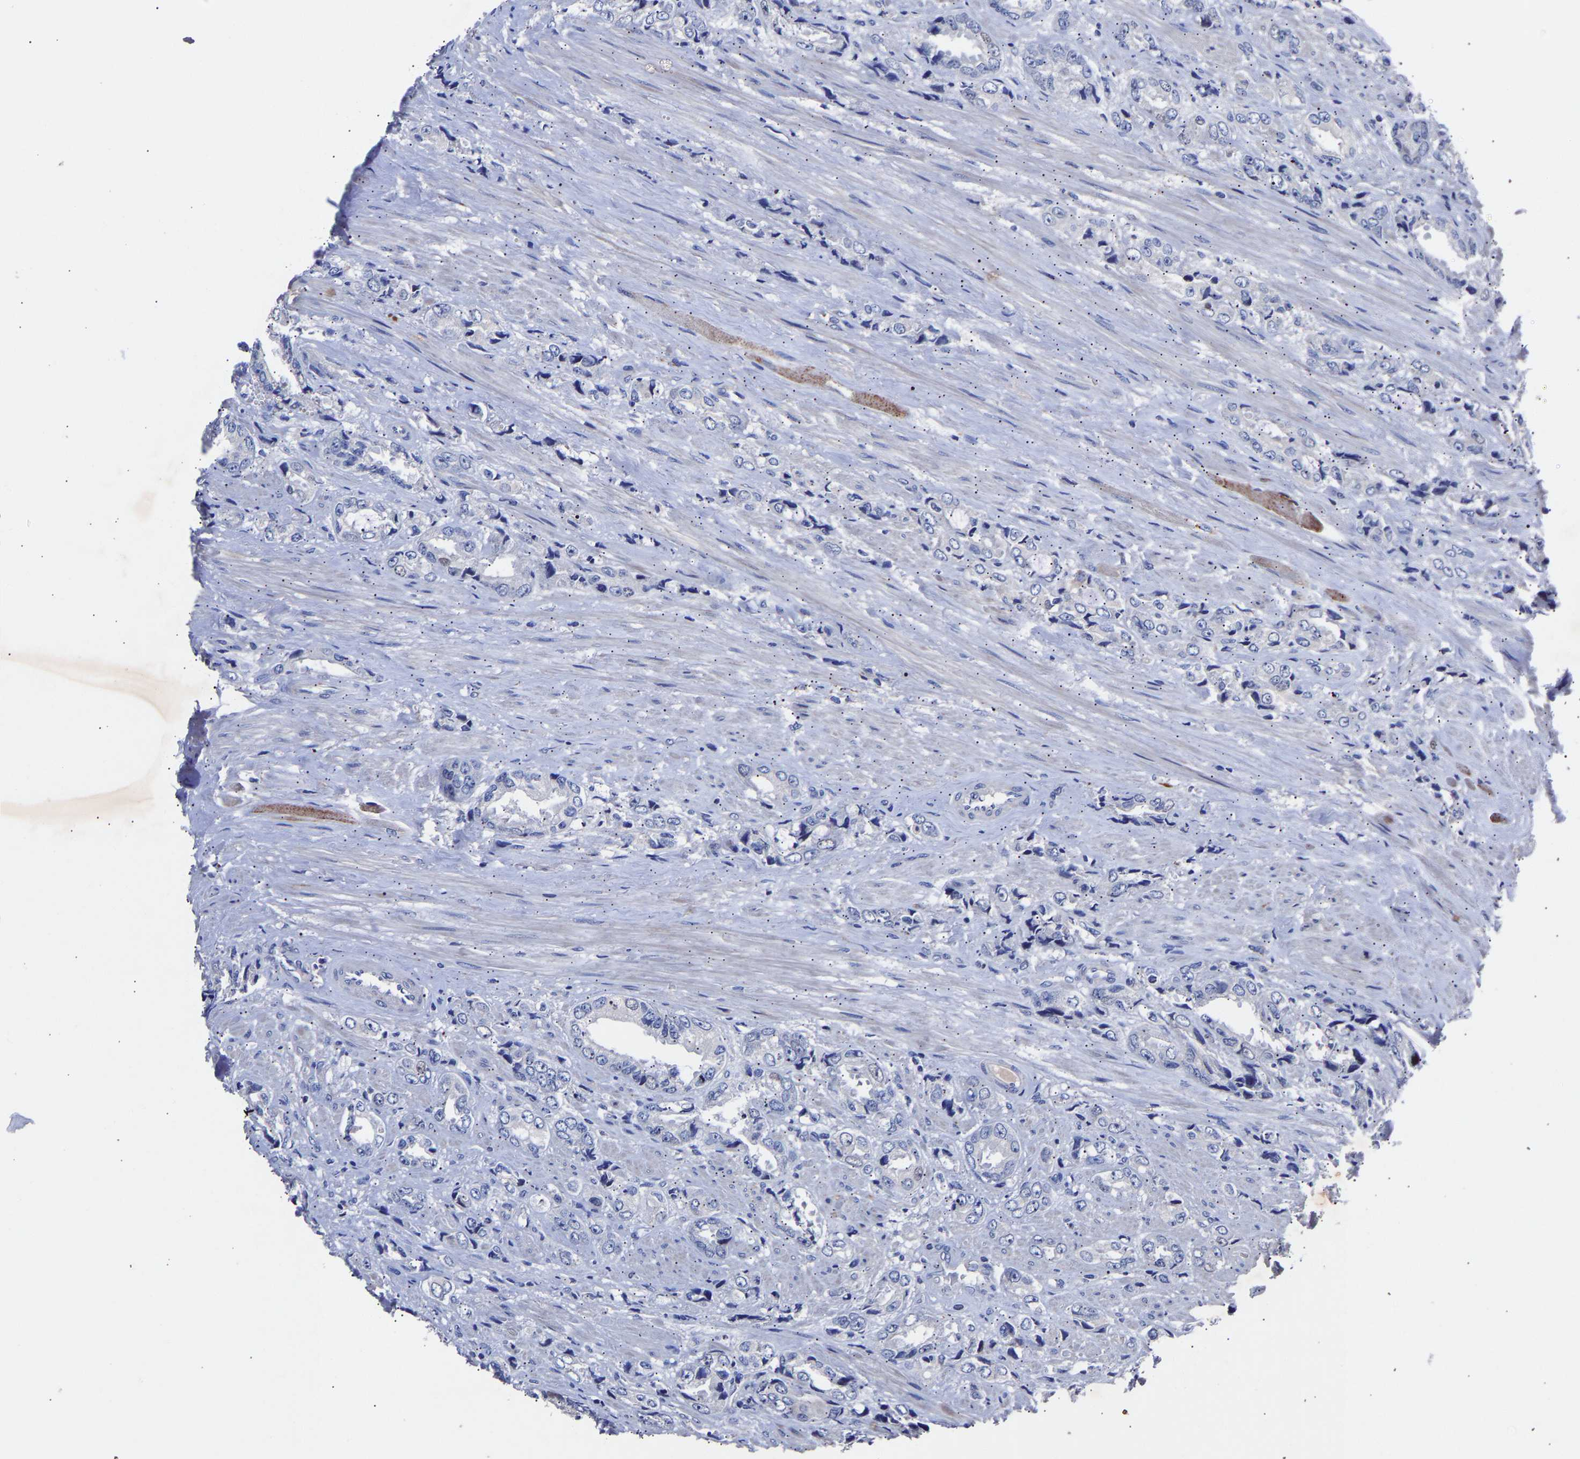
{"staining": {"intensity": "negative", "quantity": "none", "location": "none"}, "tissue": "prostate cancer", "cell_type": "Tumor cells", "image_type": "cancer", "snomed": [{"axis": "morphology", "description": "Adenocarcinoma, High grade"}, {"axis": "topography", "description": "Prostate"}], "caption": "Immunohistochemical staining of human prostate cancer reveals no significant expression in tumor cells.", "gene": "SEM1", "patient": {"sex": "male", "age": 61}}